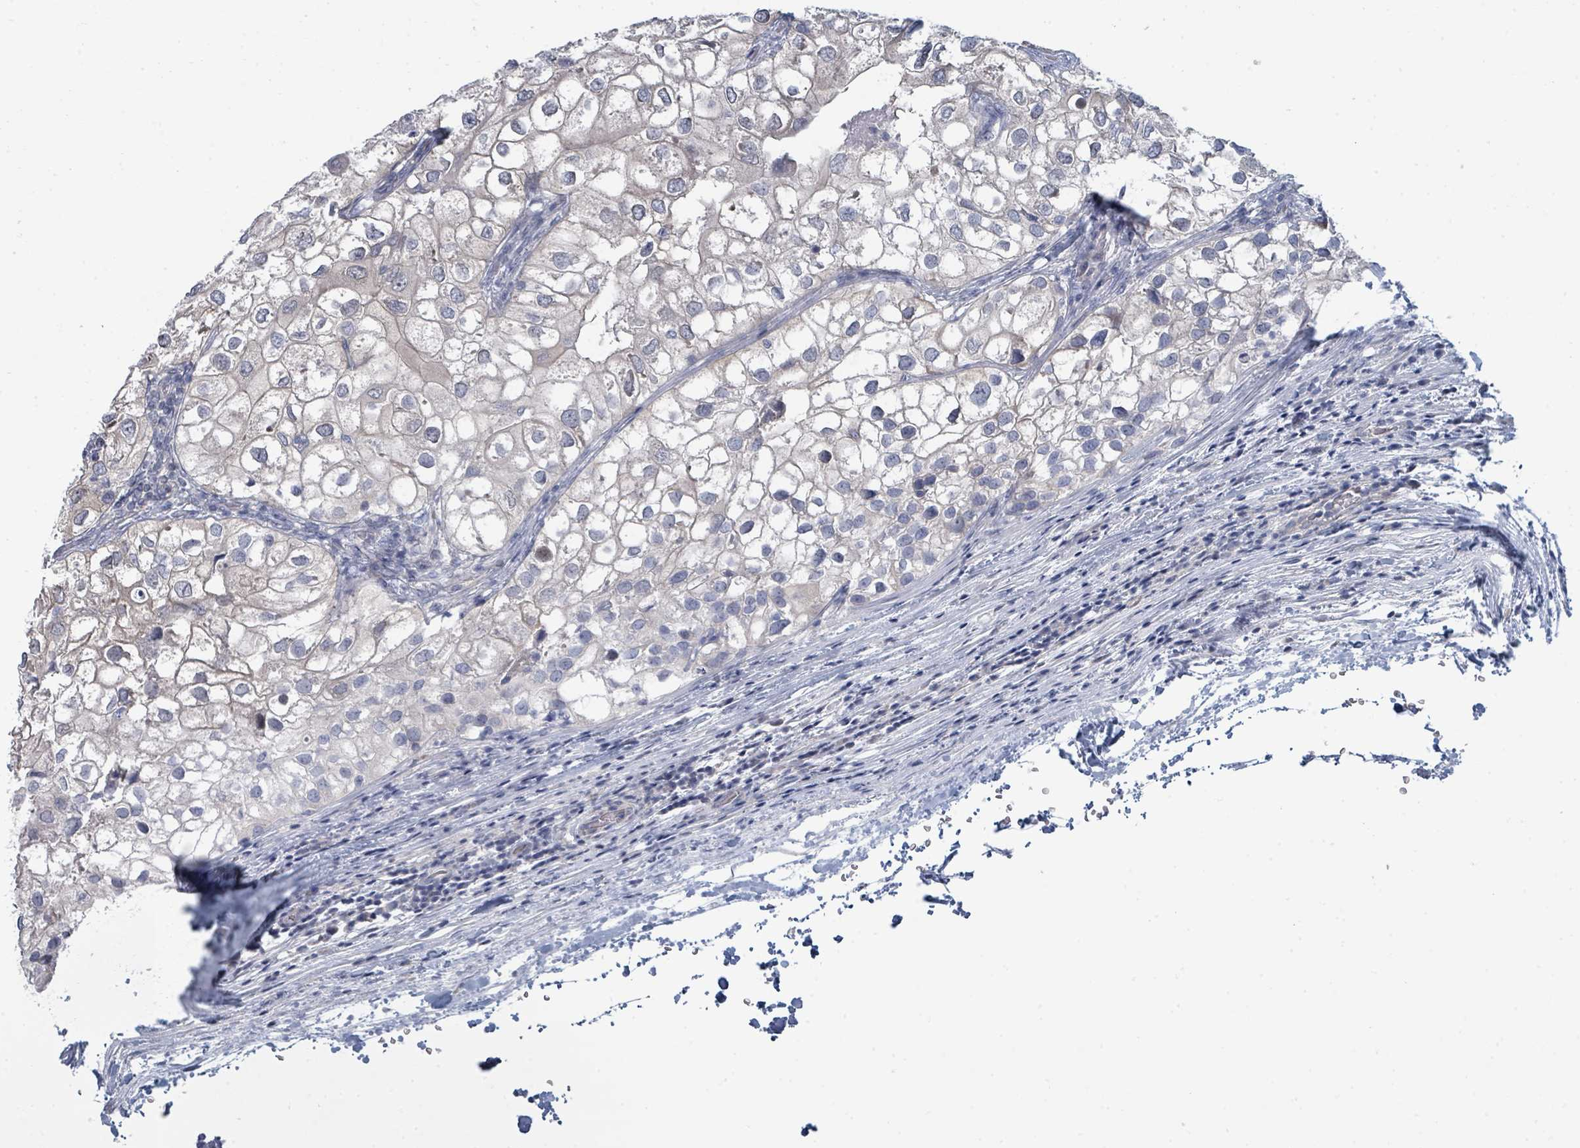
{"staining": {"intensity": "negative", "quantity": "none", "location": "none"}, "tissue": "urothelial cancer", "cell_type": "Tumor cells", "image_type": "cancer", "snomed": [{"axis": "morphology", "description": "Urothelial carcinoma, High grade"}, {"axis": "topography", "description": "Urinary bladder"}], "caption": "Immunohistochemistry (IHC) of urothelial cancer shows no positivity in tumor cells. The staining is performed using DAB brown chromogen with nuclei counter-stained in using hematoxylin.", "gene": "SLC25A45", "patient": {"sex": "male", "age": 64}}